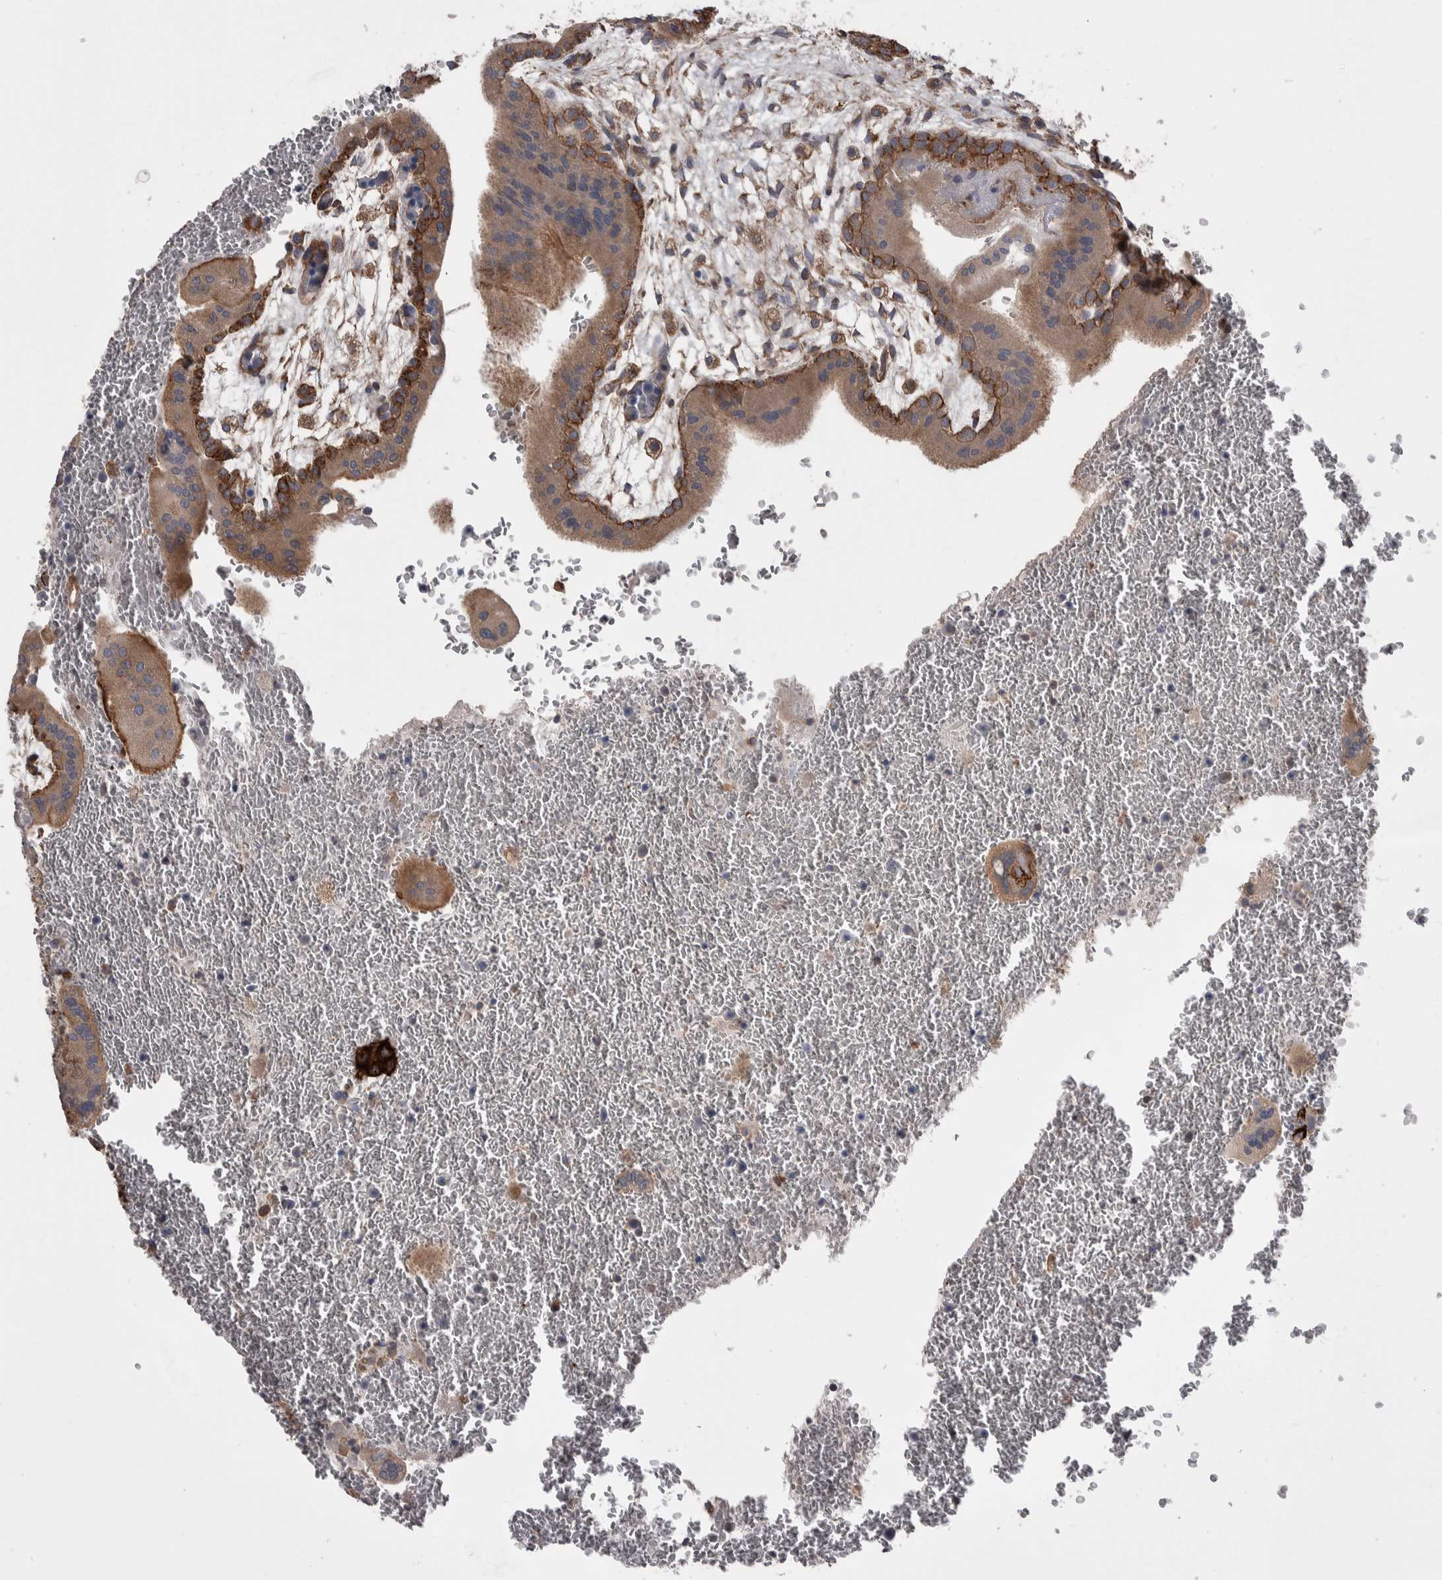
{"staining": {"intensity": "moderate", "quantity": ">75%", "location": "cytoplasmic/membranous"}, "tissue": "placenta", "cell_type": "Trophoblastic cells", "image_type": "normal", "snomed": [{"axis": "morphology", "description": "Normal tissue, NOS"}, {"axis": "topography", "description": "Placenta"}], "caption": "A brown stain highlights moderate cytoplasmic/membranous expression of a protein in trophoblastic cells of normal human placenta. The staining was performed using DAB (3,3'-diaminobenzidine) to visualize the protein expression in brown, while the nuclei were stained in blue with hematoxylin (Magnification: 20x).", "gene": "LIMA1", "patient": {"sex": "female", "age": 35}}